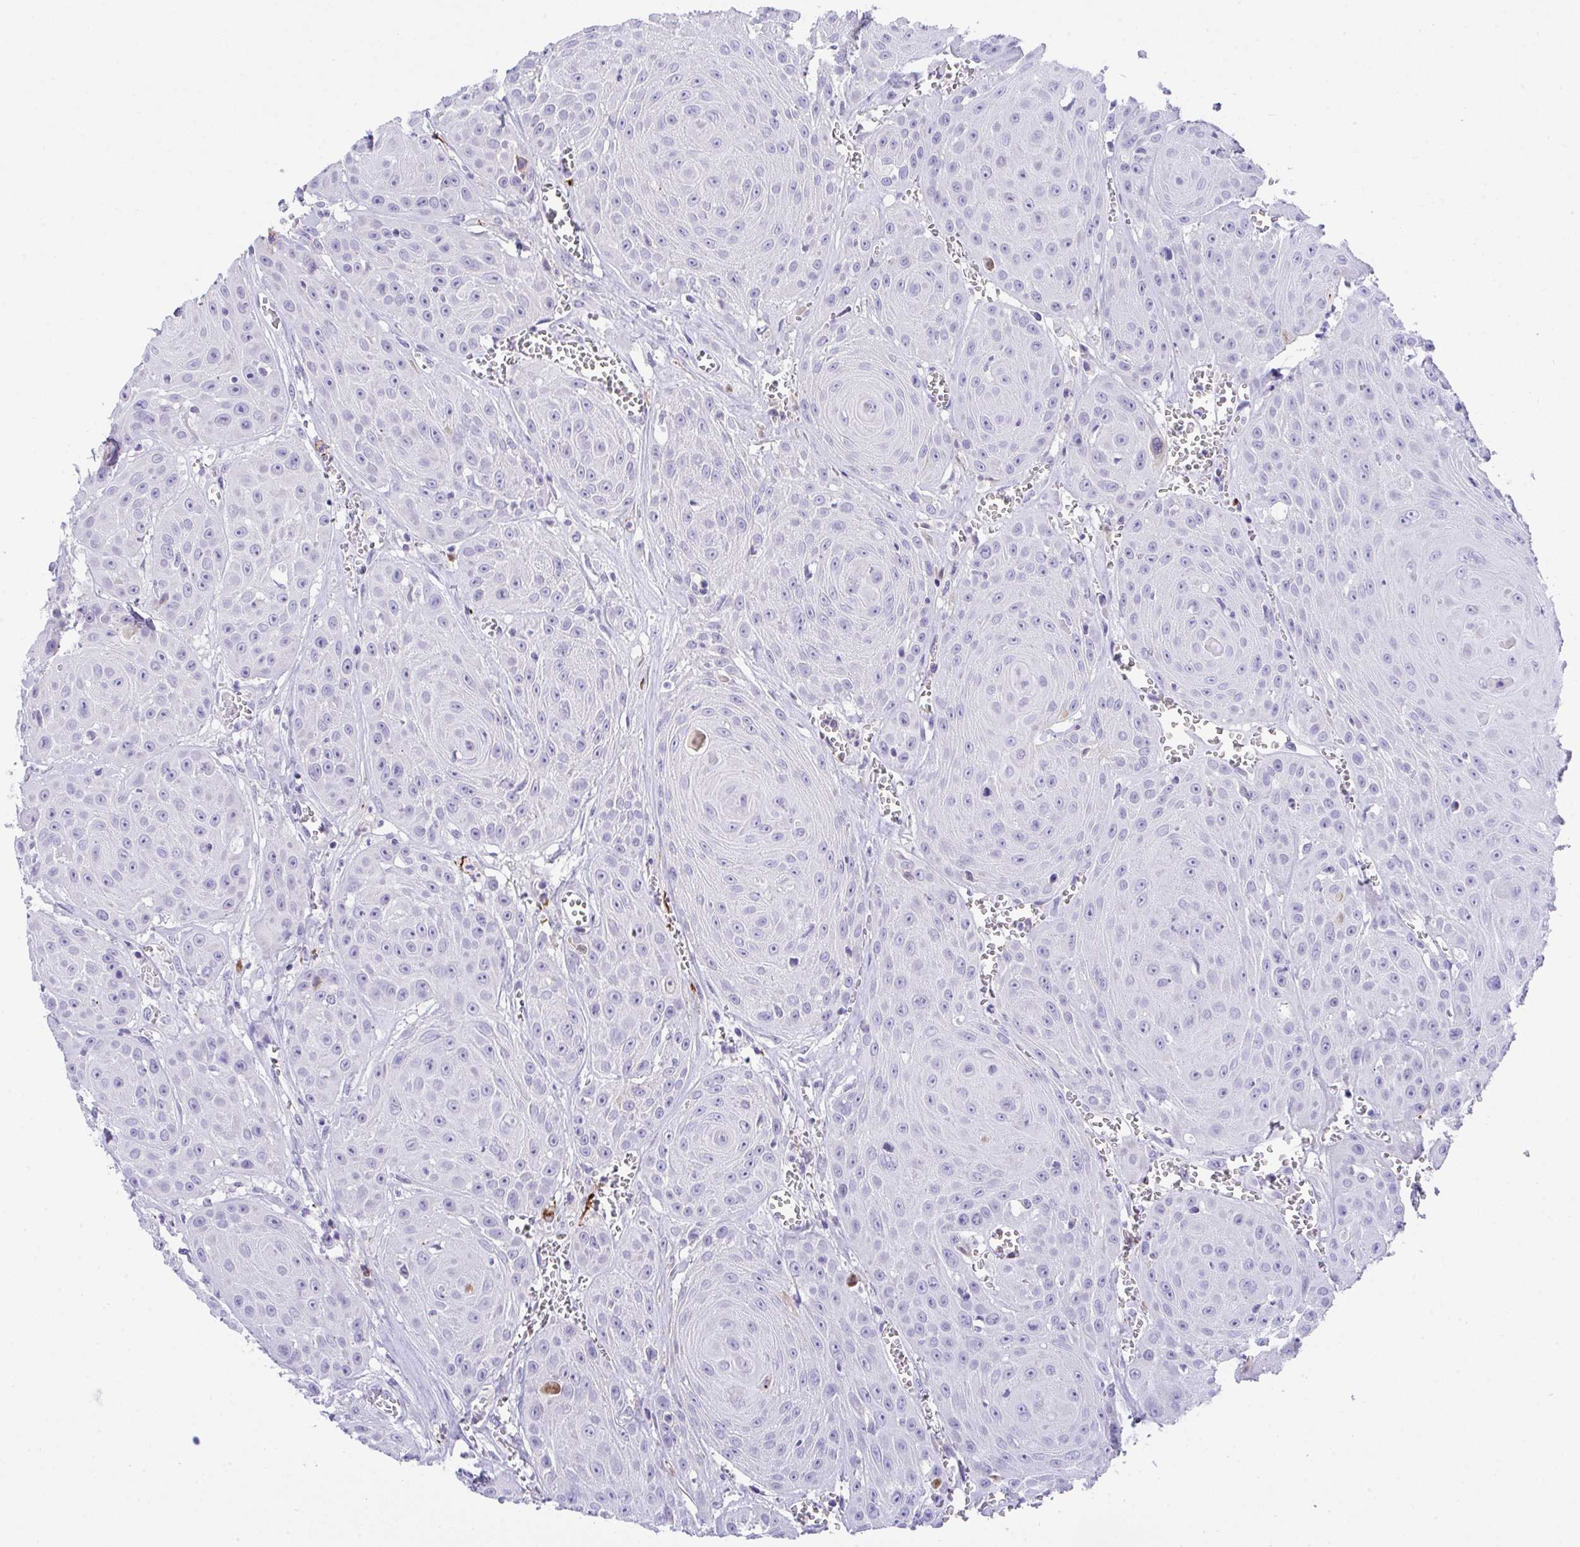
{"staining": {"intensity": "negative", "quantity": "none", "location": "none"}, "tissue": "head and neck cancer", "cell_type": "Tumor cells", "image_type": "cancer", "snomed": [{"axis": "morphology", "description": "Squamous cell carcinoma, NOS"}, {"axis": "topography", "description": "Oral tissue"}, {"axis": "topography", "description": "Head-Neck"}], "caption": "Tumor cells show no significant protein staining in head and neck cancer (squamous cell carcinoma).", "gene": "KMT2E", "patient": {"sex": "male", "age": 81}}